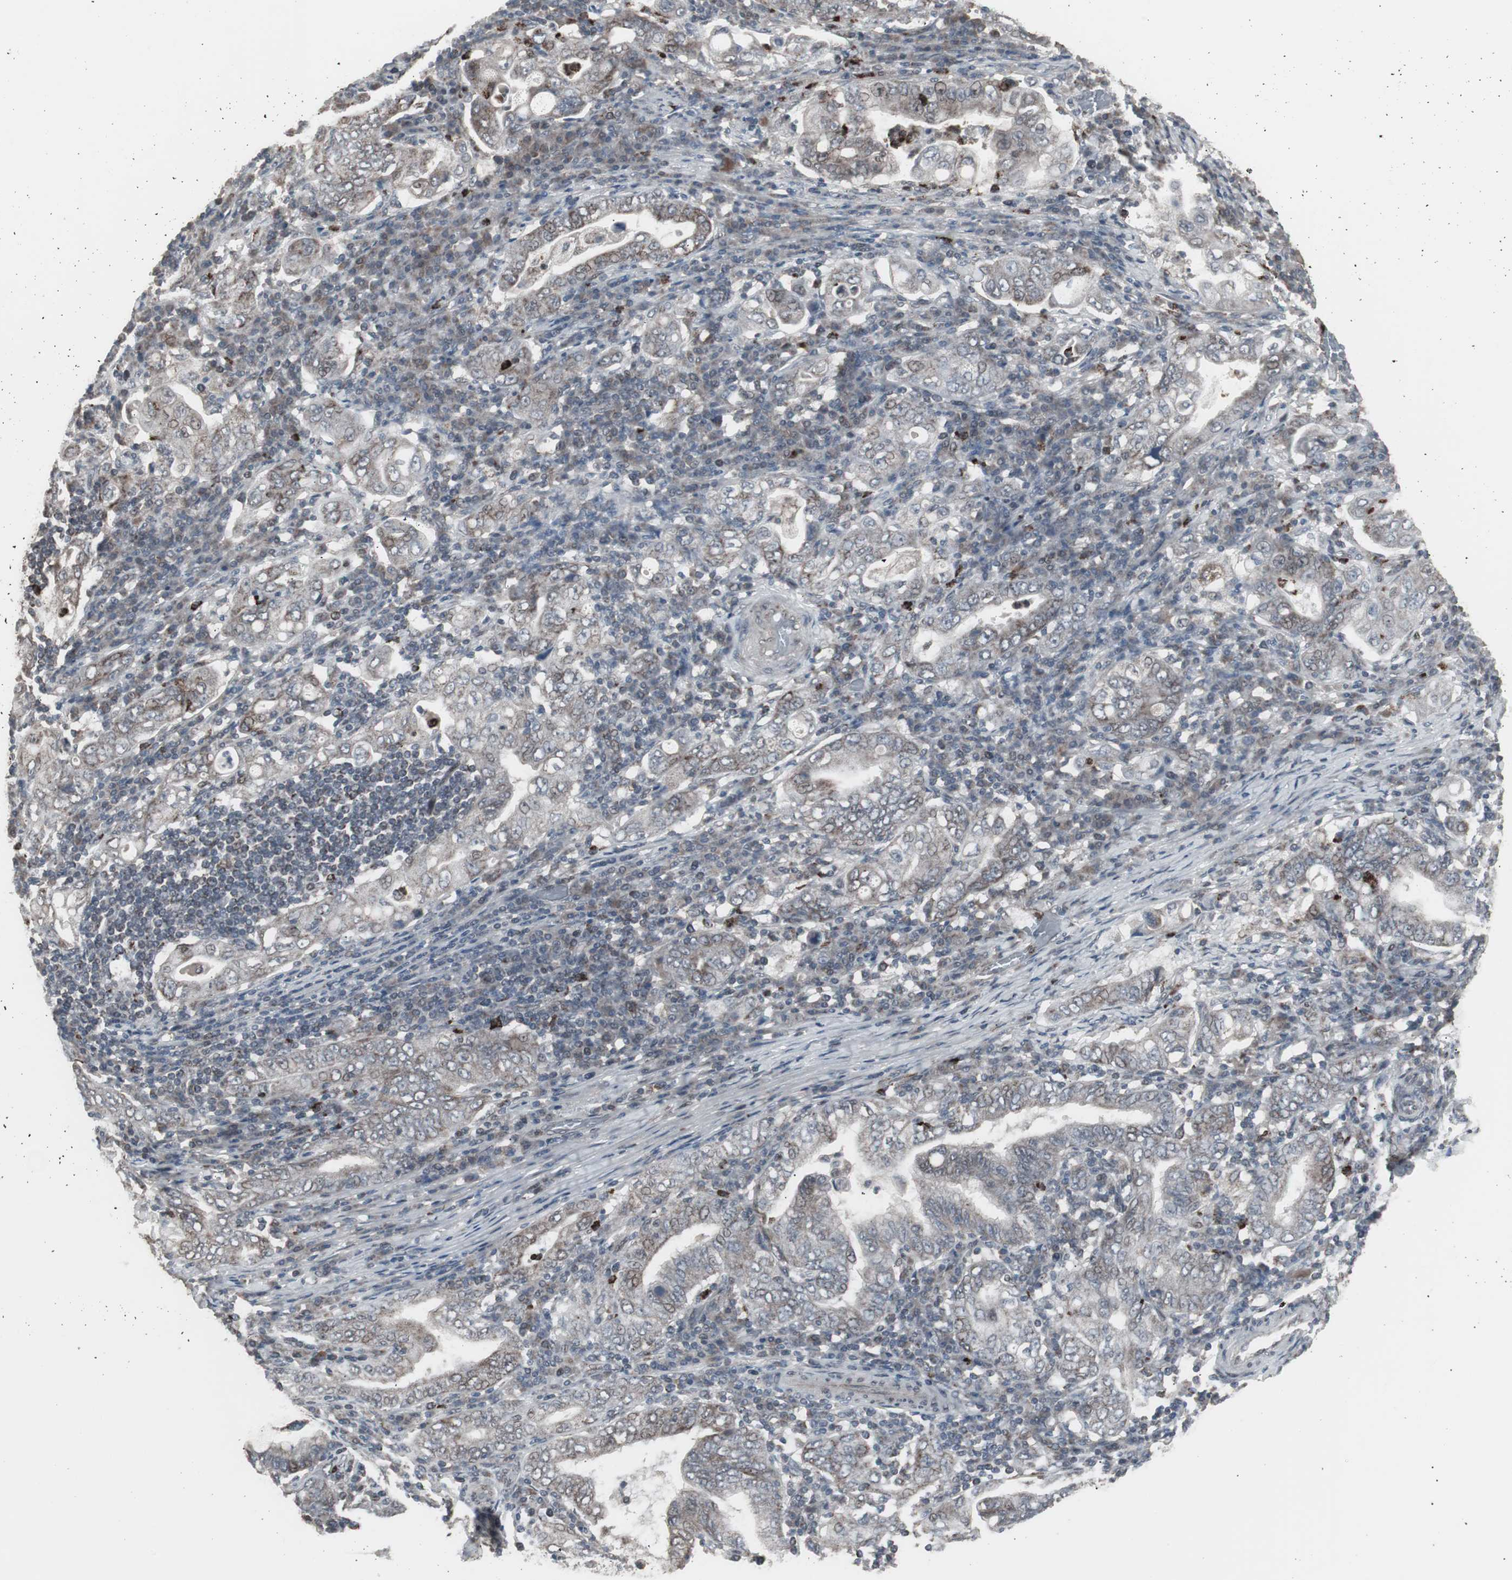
{"staining": {"intensity": "weak", "quantity": "25%-75%", "location": "cytoplasmic/membranous,nuclear"}, "tissue": "stomach cancer", "cell_type": "Tumor cells", "image_type": "cancer", "snomed": [{"axis": "morphology", "description": "Normal tissue, NOS"}, {"axis": "morphology", "description": "Adenocarcinoma, NOS"}, {"axis": "topography", "description": "Esophagus"}, {"axis": "topography", "description": "Stomach, upper"}, {"axis": "topography", "description": "Peripheral nerve tissue"}], "caption": "High-magnification brightfield microscopy of stomach cancer (adenocarcinoma) stained with DAB (brown) and counterstained with hematoxylin (blue). tumor cells exhibit weak cytoplasmic/membranous and nuclear positivity is seen in approximately25%-75% of cells.", "gene": "RXRA", "patient": {"sex": "male", "age": 62}}